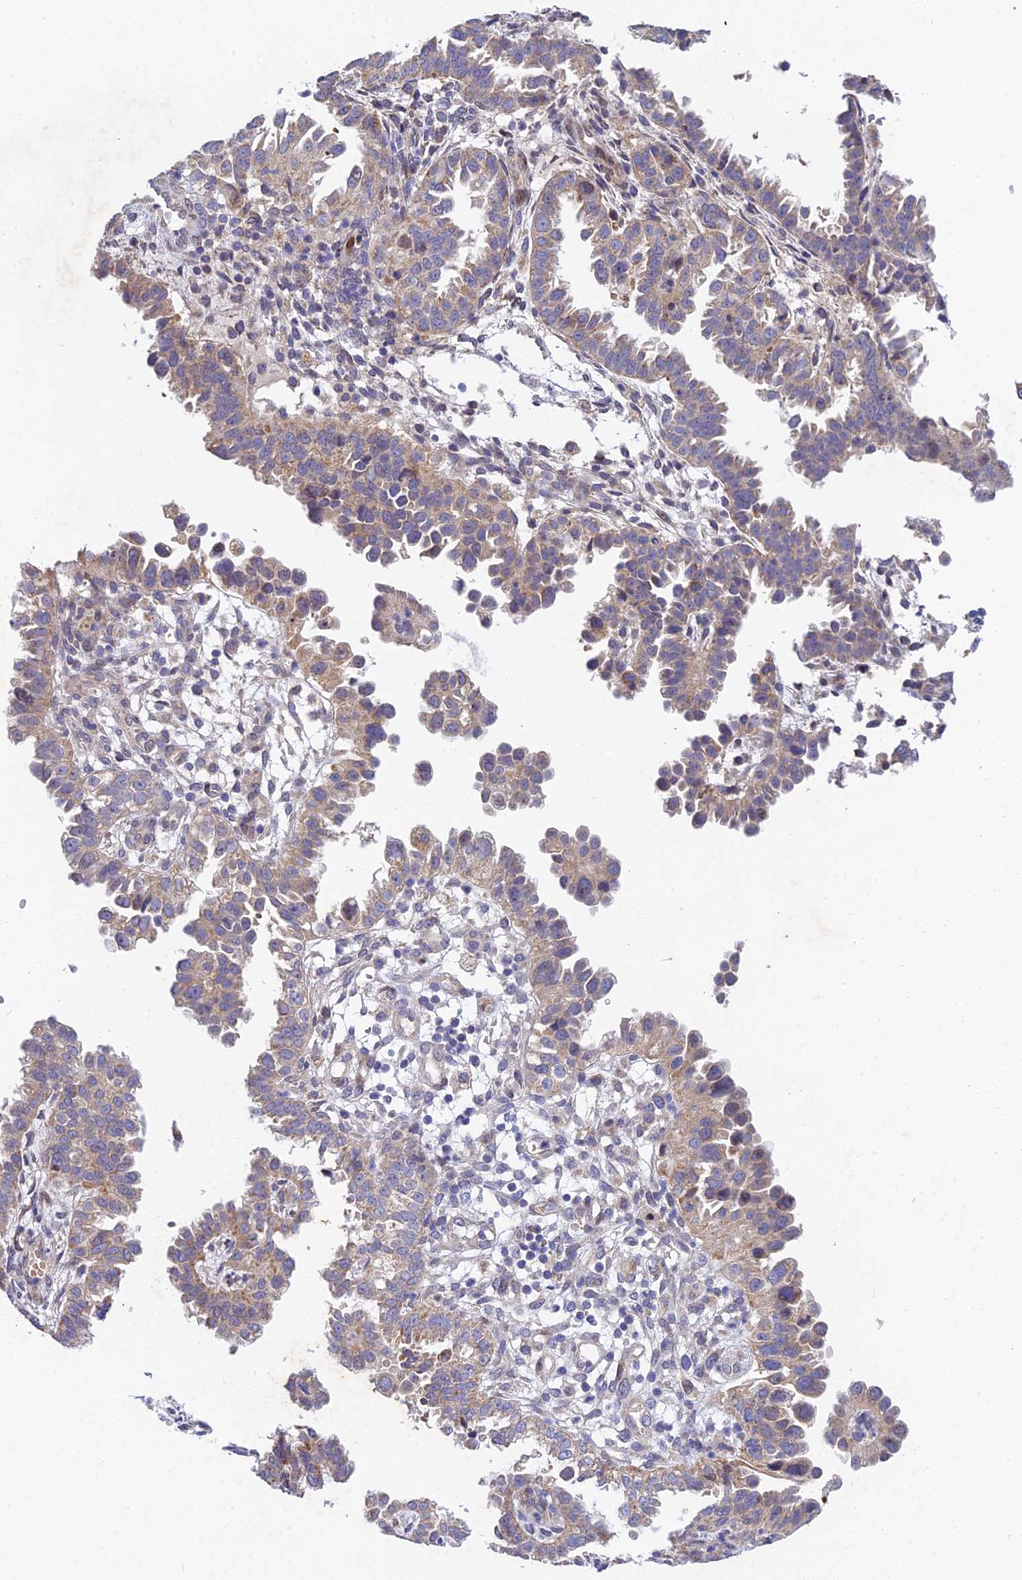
{"staining": {"intensity": "weak", "quantity": ">75%", "location": "cytoplasmic/membranous"}, "tissue": "endometrial cancer", "cell_type": "Tumor cells", "image_type": "cancer", "snomed": [{"axis": "morphology", "description": "Adenocarcinoma, NOS"}, {"axis": "topography", "description": "Endometrium"}], "caption": "Weak cytoplasmic/membranous expression for a protein is appreciated in approximately >75% of tumor cells of endometrial cancer using immunohistochemistry.", "gene": "MGAT2", "patient": {"sex": "female", "age": 85}}